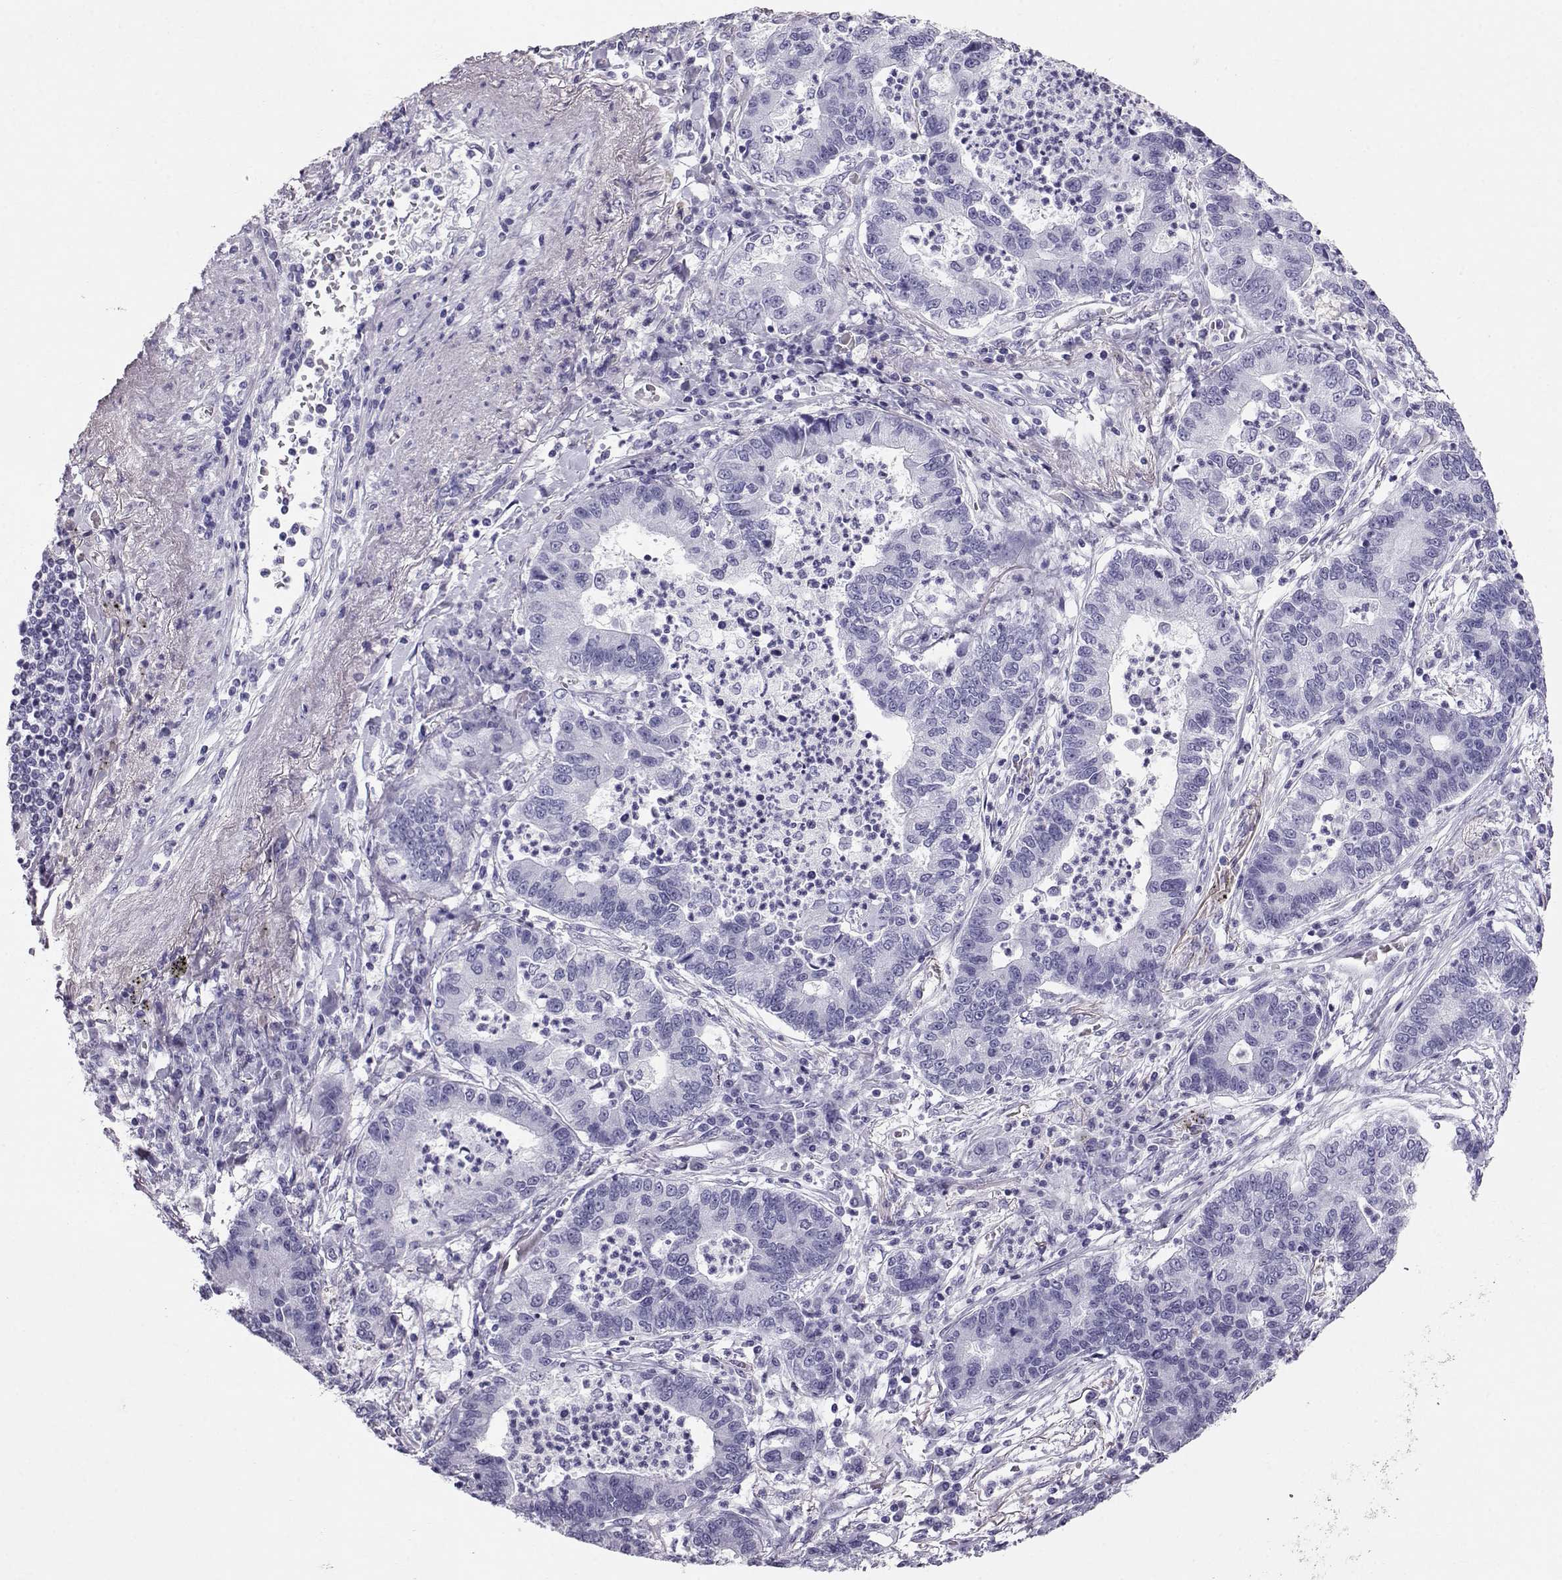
{"staining": {"intensity": "negative", "quantity": "none", "location": "none"}, "tissue": "lung cancer", "cell_type": "Tumor cells", "image_type": "cancer", "snomed": [{"axis": "morphology", "description": "Adenocarcinoma, NOS"}, {"axis": "topography", "description": "Lung"}], "caption": "This is an immunohistochemistry micrograph of human lung cancer. There is no positivity in tumor cells.", "gene": "RD3", "patient": {"sex": "female", "age": 57}}